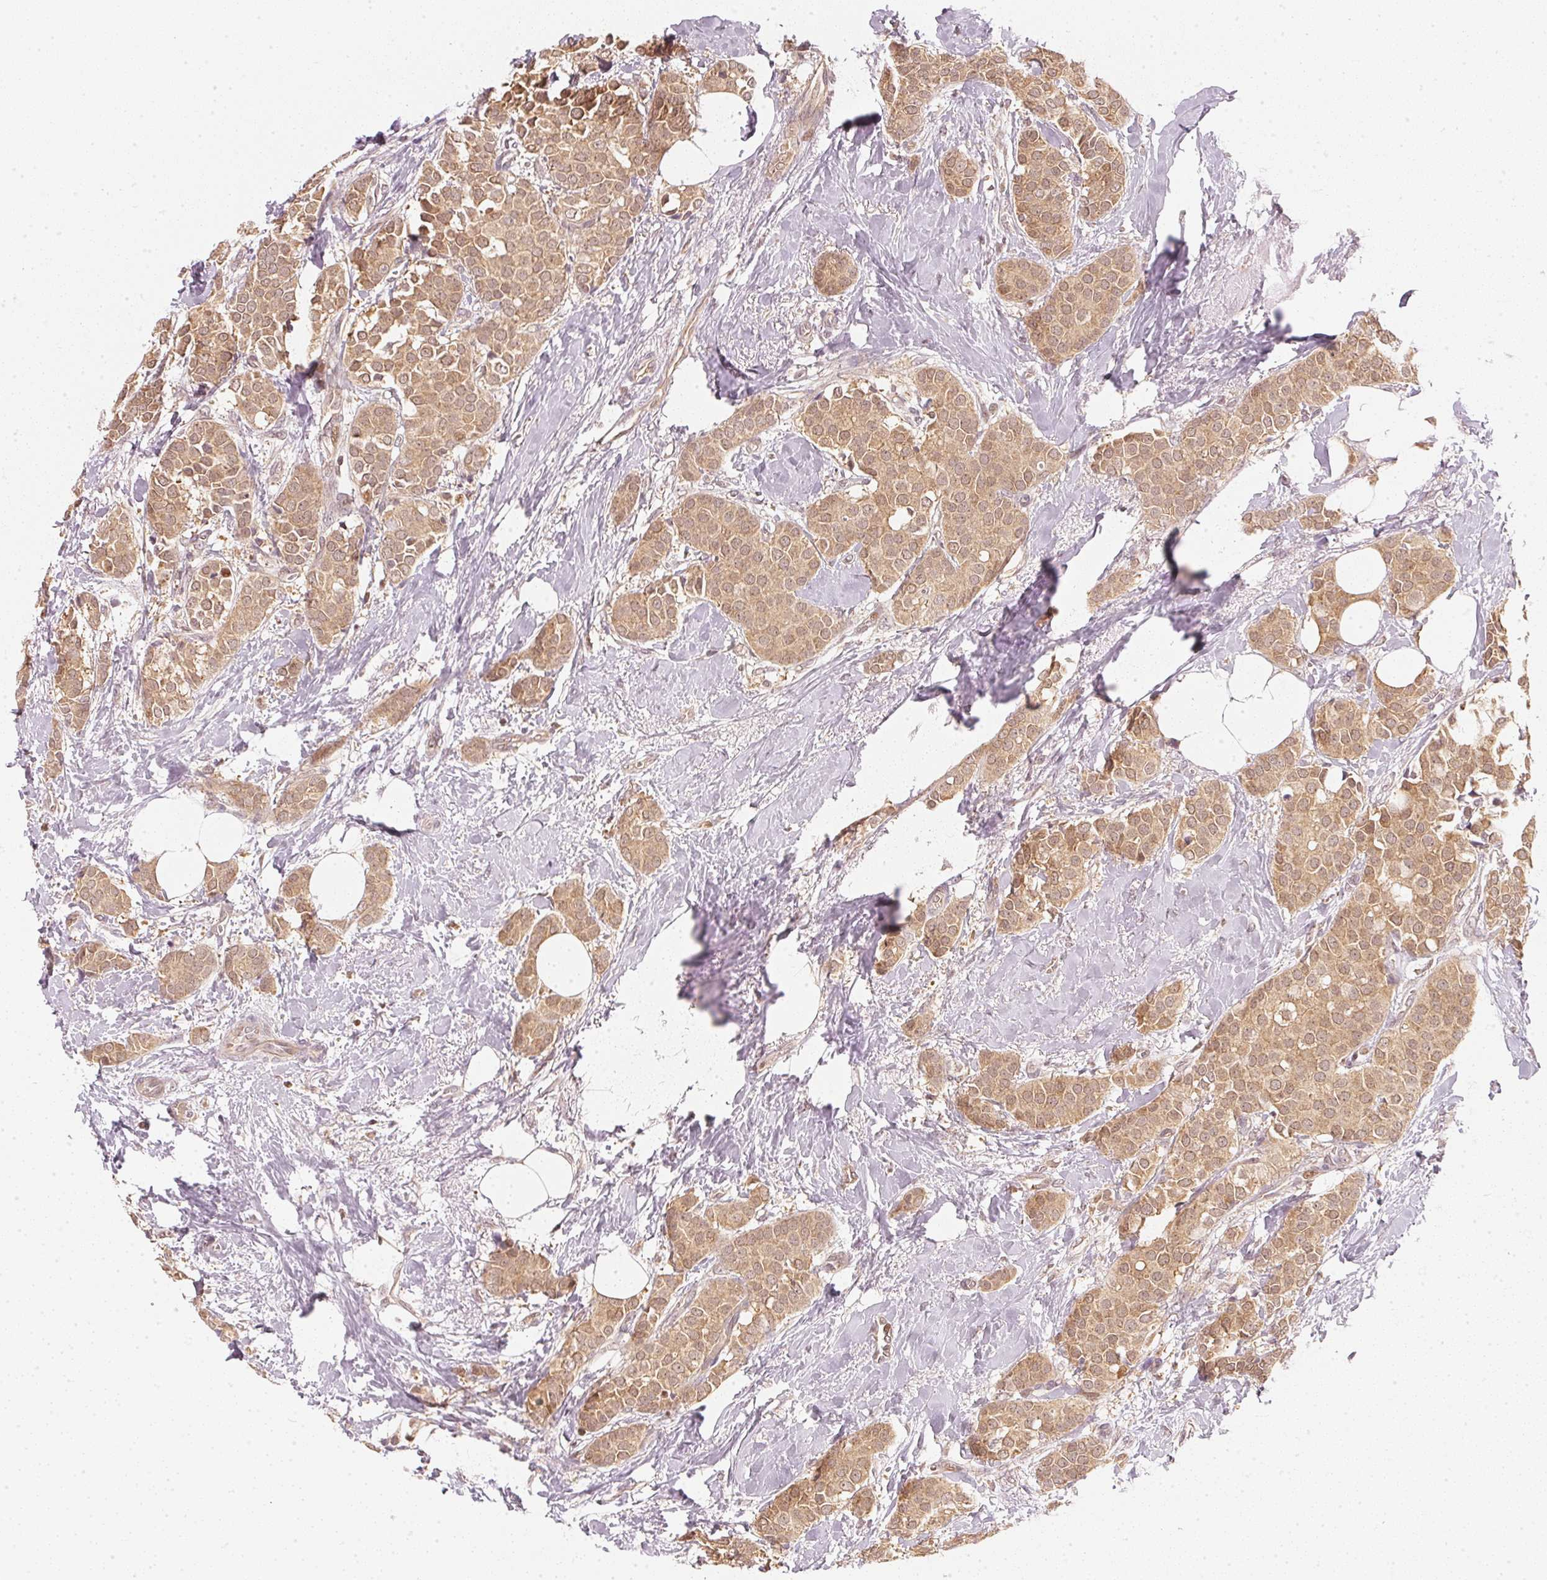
{"staining": {"intensity": "moderate", "quantity": ">75%", "location": "cytoplasmic/membranous"}, "tissue": "breast cancer", "cell_type": "Tumor cells", "image_type": "cancer", "snomed": [{"axis": "morphology", "description": "Duct carcinoma"}, {"axis": "topography", "description": "Breast"}], "caption": "A high-resolution micrograph shows IHC staining of breast invasive ductal carcinoma, which displays moderate cytoplasmic/membranous staining in approximately >75% of tumor cells.", "gene": "UBE2L3", "patient": {"sex": "female", "age": 79}}